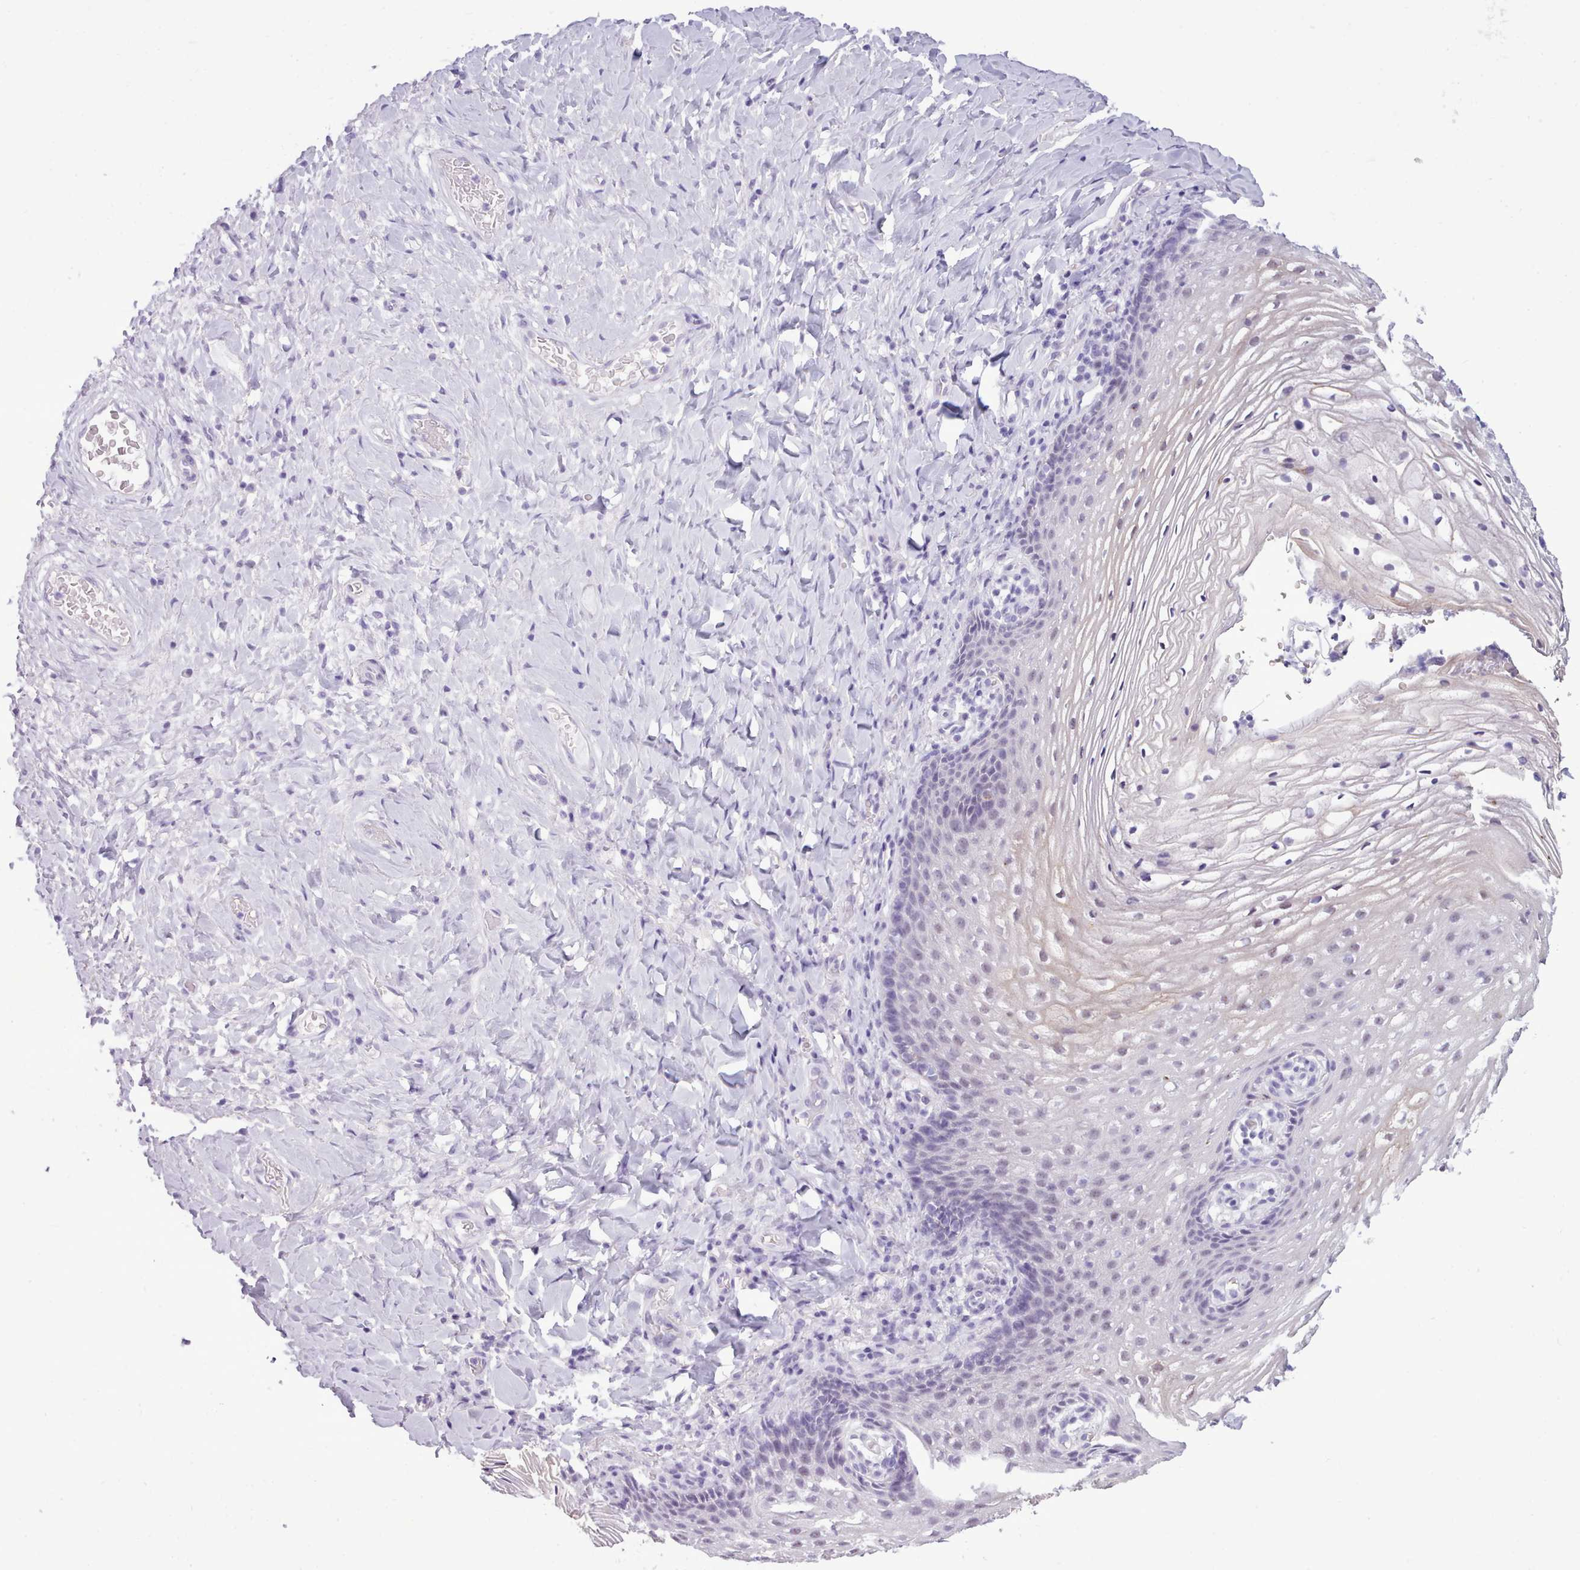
{"staining": {"intensity": "weak", "quantity": "<25%", "location": "cytoplasmic/membranous"}, "tissue": "vagina", "cell_type": "Squamous epithelial cells", "image_type": "normal", "snomed": [{"axis": "morphology", "description": "Normal tissue, NOS"}, {"axis": "topography", "description": "Vagina"}], "caption": "Immunohistochemistry (IHC) photomicrograph of benign vagina stained for a protein (brown), which displays no staining in squamous epithelial cells.", "gene": "FBXO48", "patient": {"sex": "female", "age": 60}}